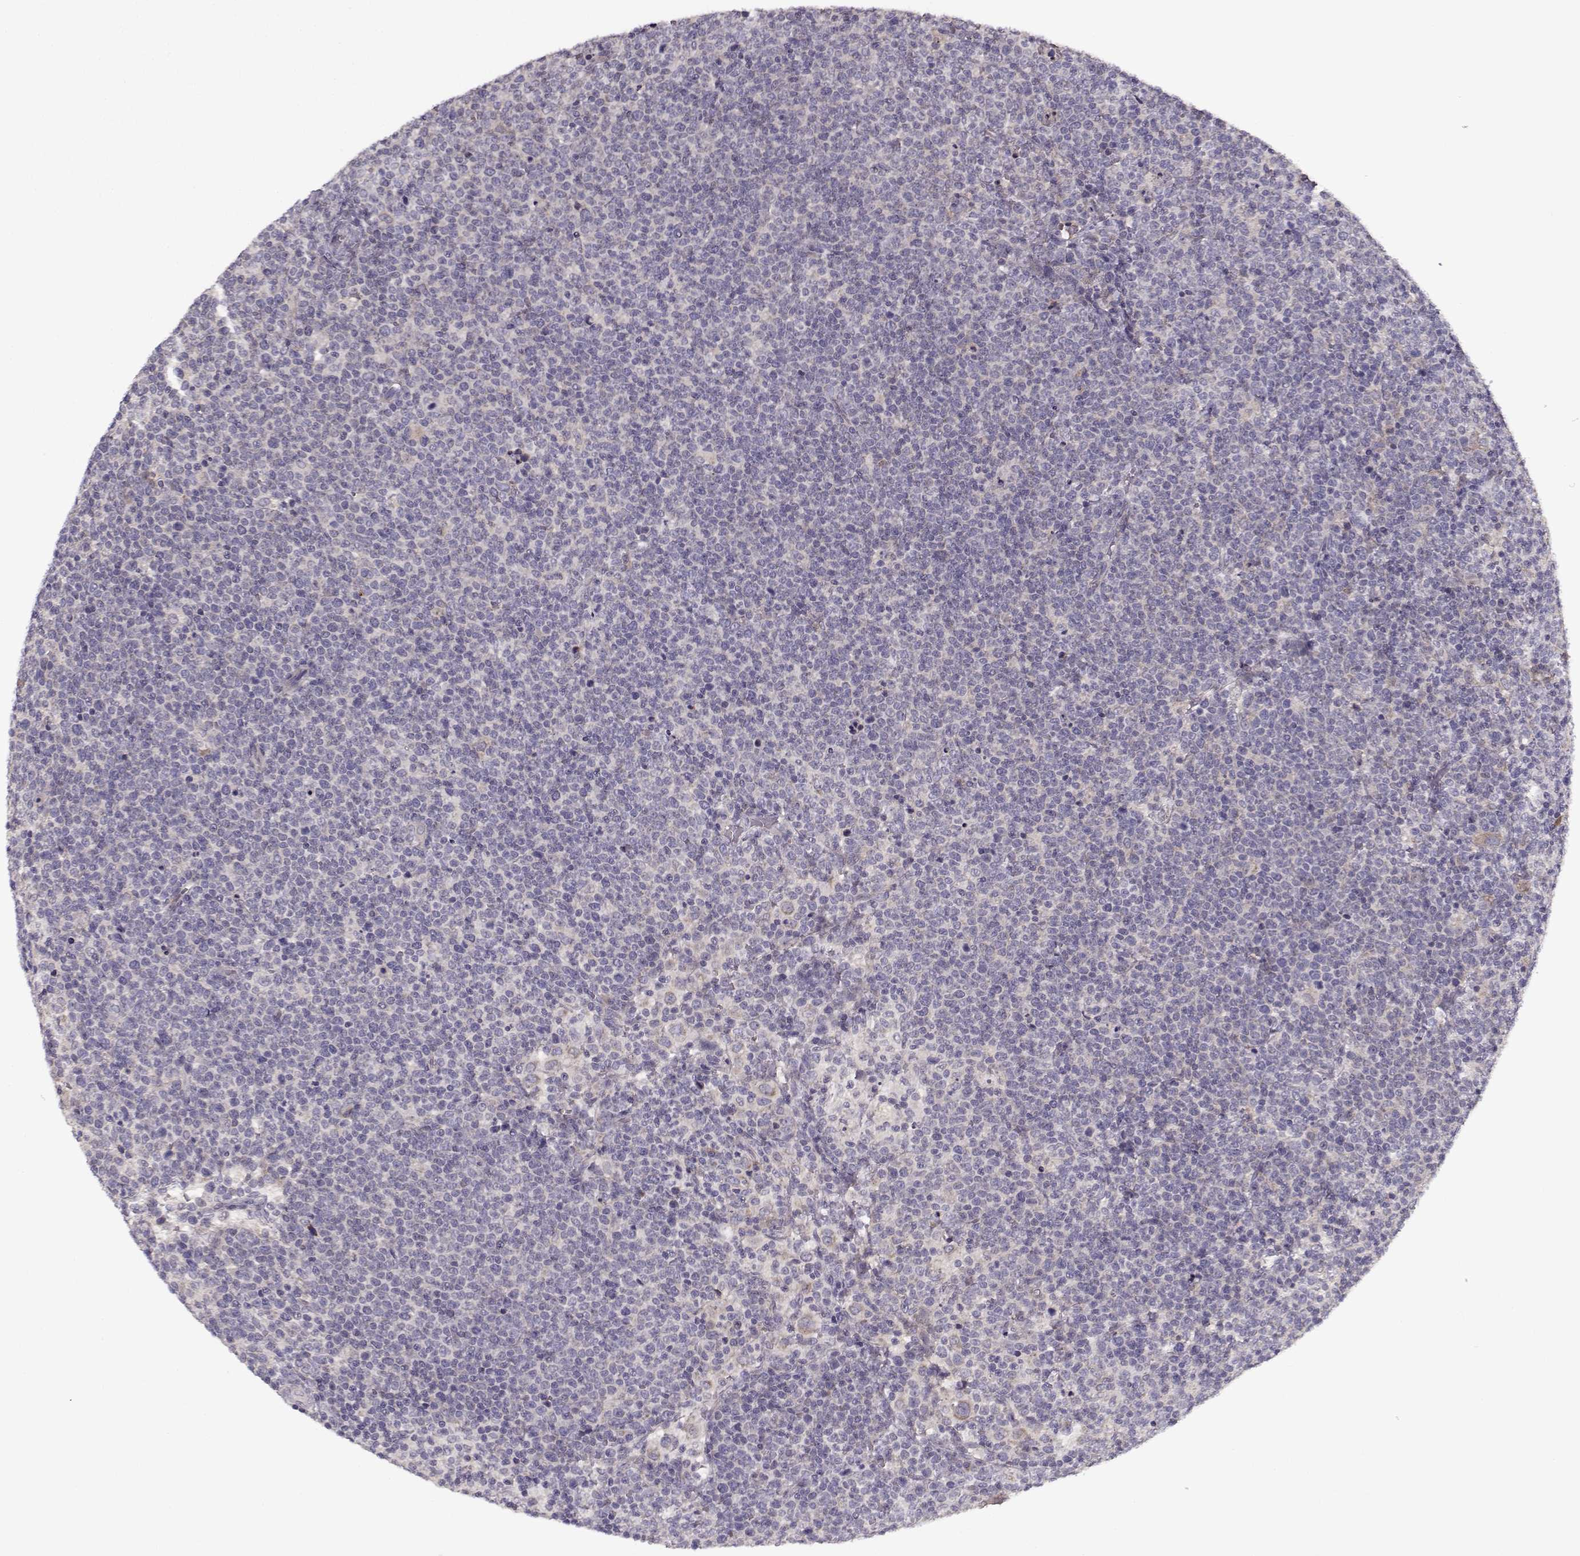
{"staining": {"intensity": "negative", "quantity": "none", "location": "none"}, "tissue": "lymphoma", "cell_type": "Tumor cells", "image_type": "cancer", "snomed": [{"axis": "morphology", "description": "Malignant lymphoma, non-Hodgkin's type, High grade"}, {"axis": "topography", "description": "Lymph node"}], "caption": "The IHC photomicrograph has no significant staining in tumor cells of lymphoma tissue. (Brightfield microscopy of DAB immunohistochemistry at high magnification).", "gene": "ENTPD8", "patient": {"sex": "male", "age": 61}}